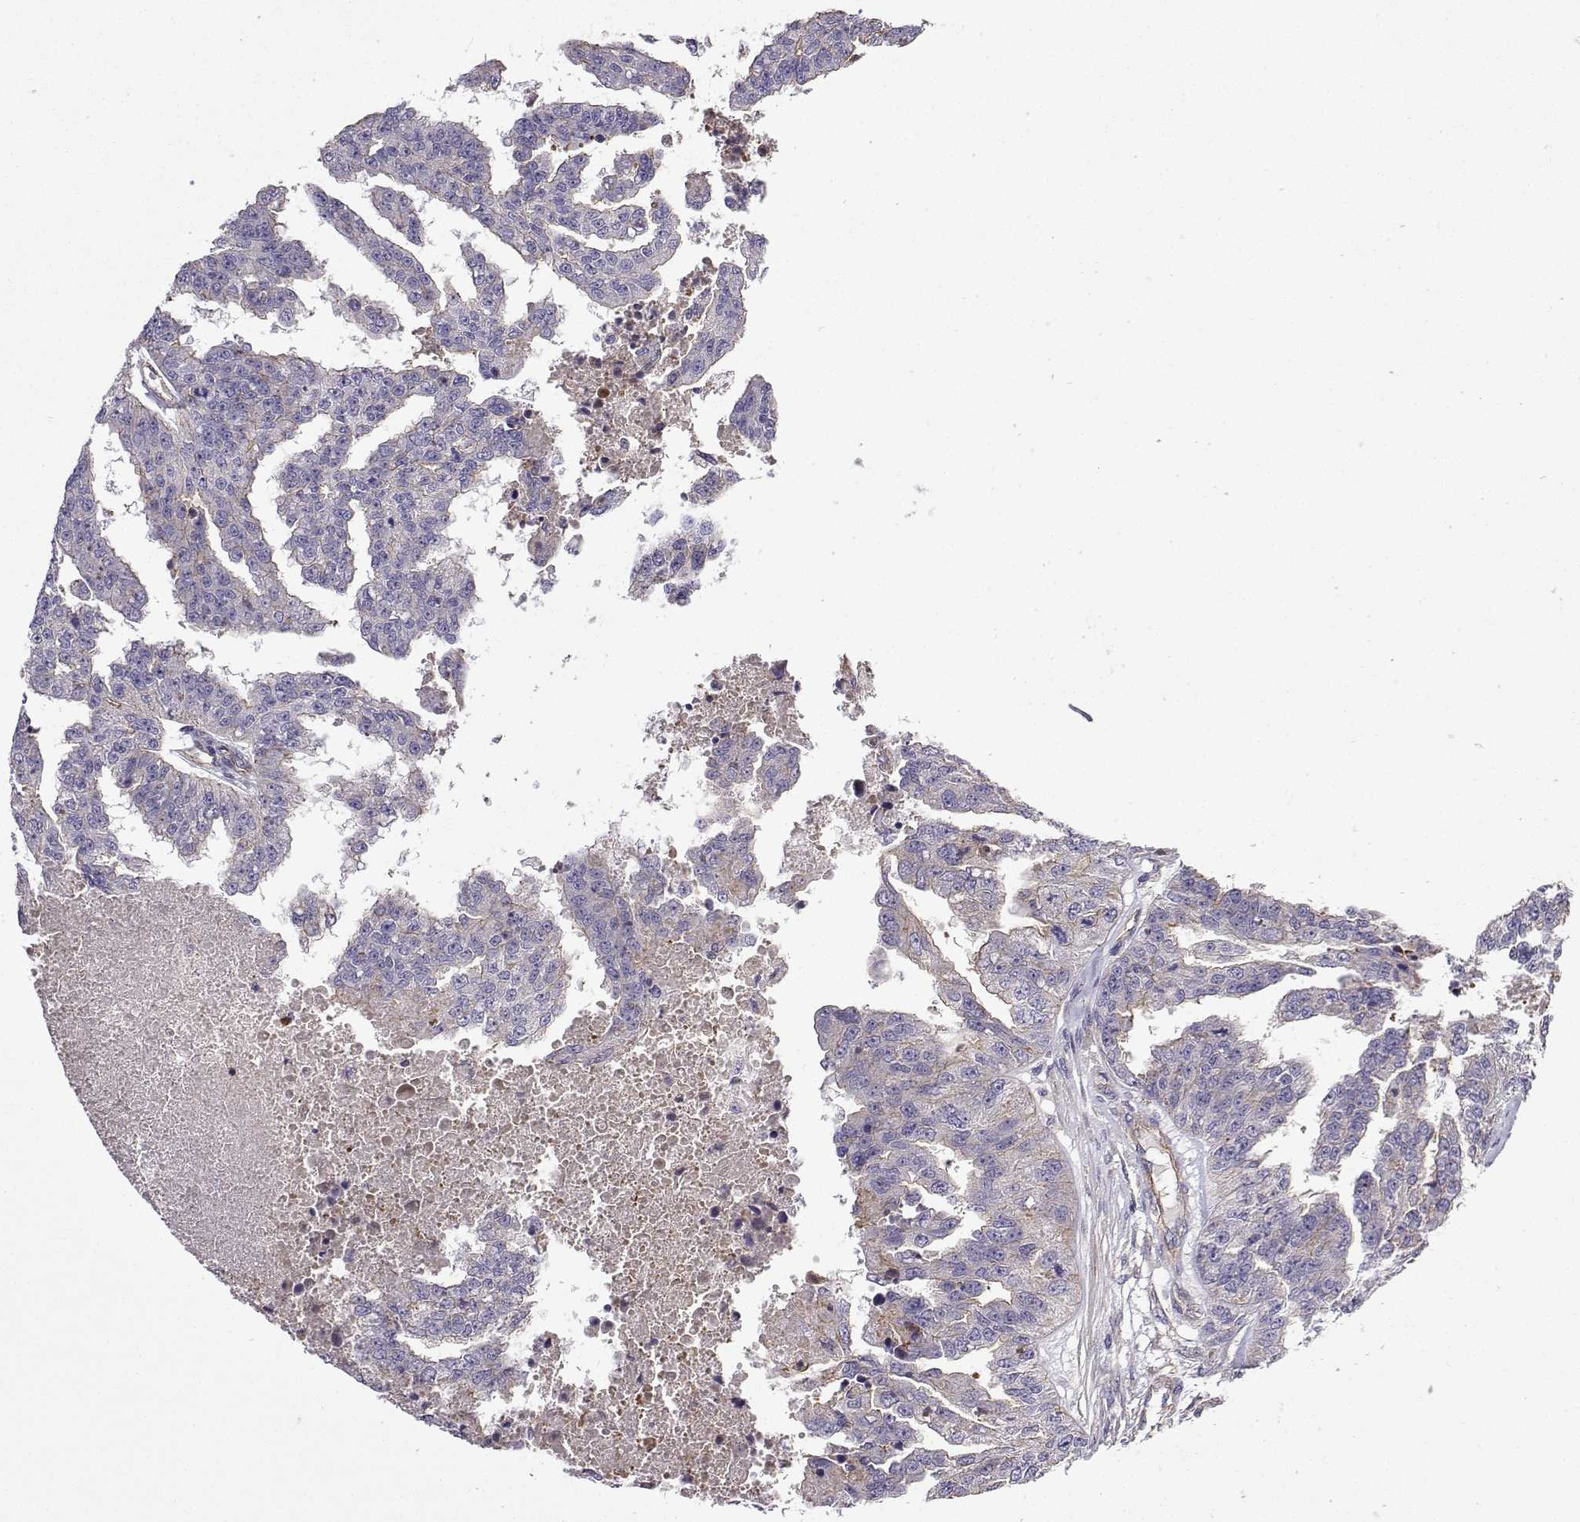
{"staining": {"intensity": "strong", "quantity": "<25%", "location": "cytoplasmic/membranous"}, "tissue": "ovarian cancer", "cell_type": "Tumor cells", "image_type": "cancer", "snomed": [{"axis": "morphology", "description": "Cystadenocarcinoma, serous, NOS"}, {"axis": "topography", "description": "Ovary"}], "caption": "A brown stain labels strong cytoplasmic/membranous positivity of a protein in human ovarian serous cystadenocarcinoma tumor cells. (Stains: DAB (3,3'-diaminobenzidine) in brown, nuclei in blue, Microscopy: brightfield microscopy at high magnification).", "gene": "ITGB8", "patient": {"sex": "female", "age": 58}}